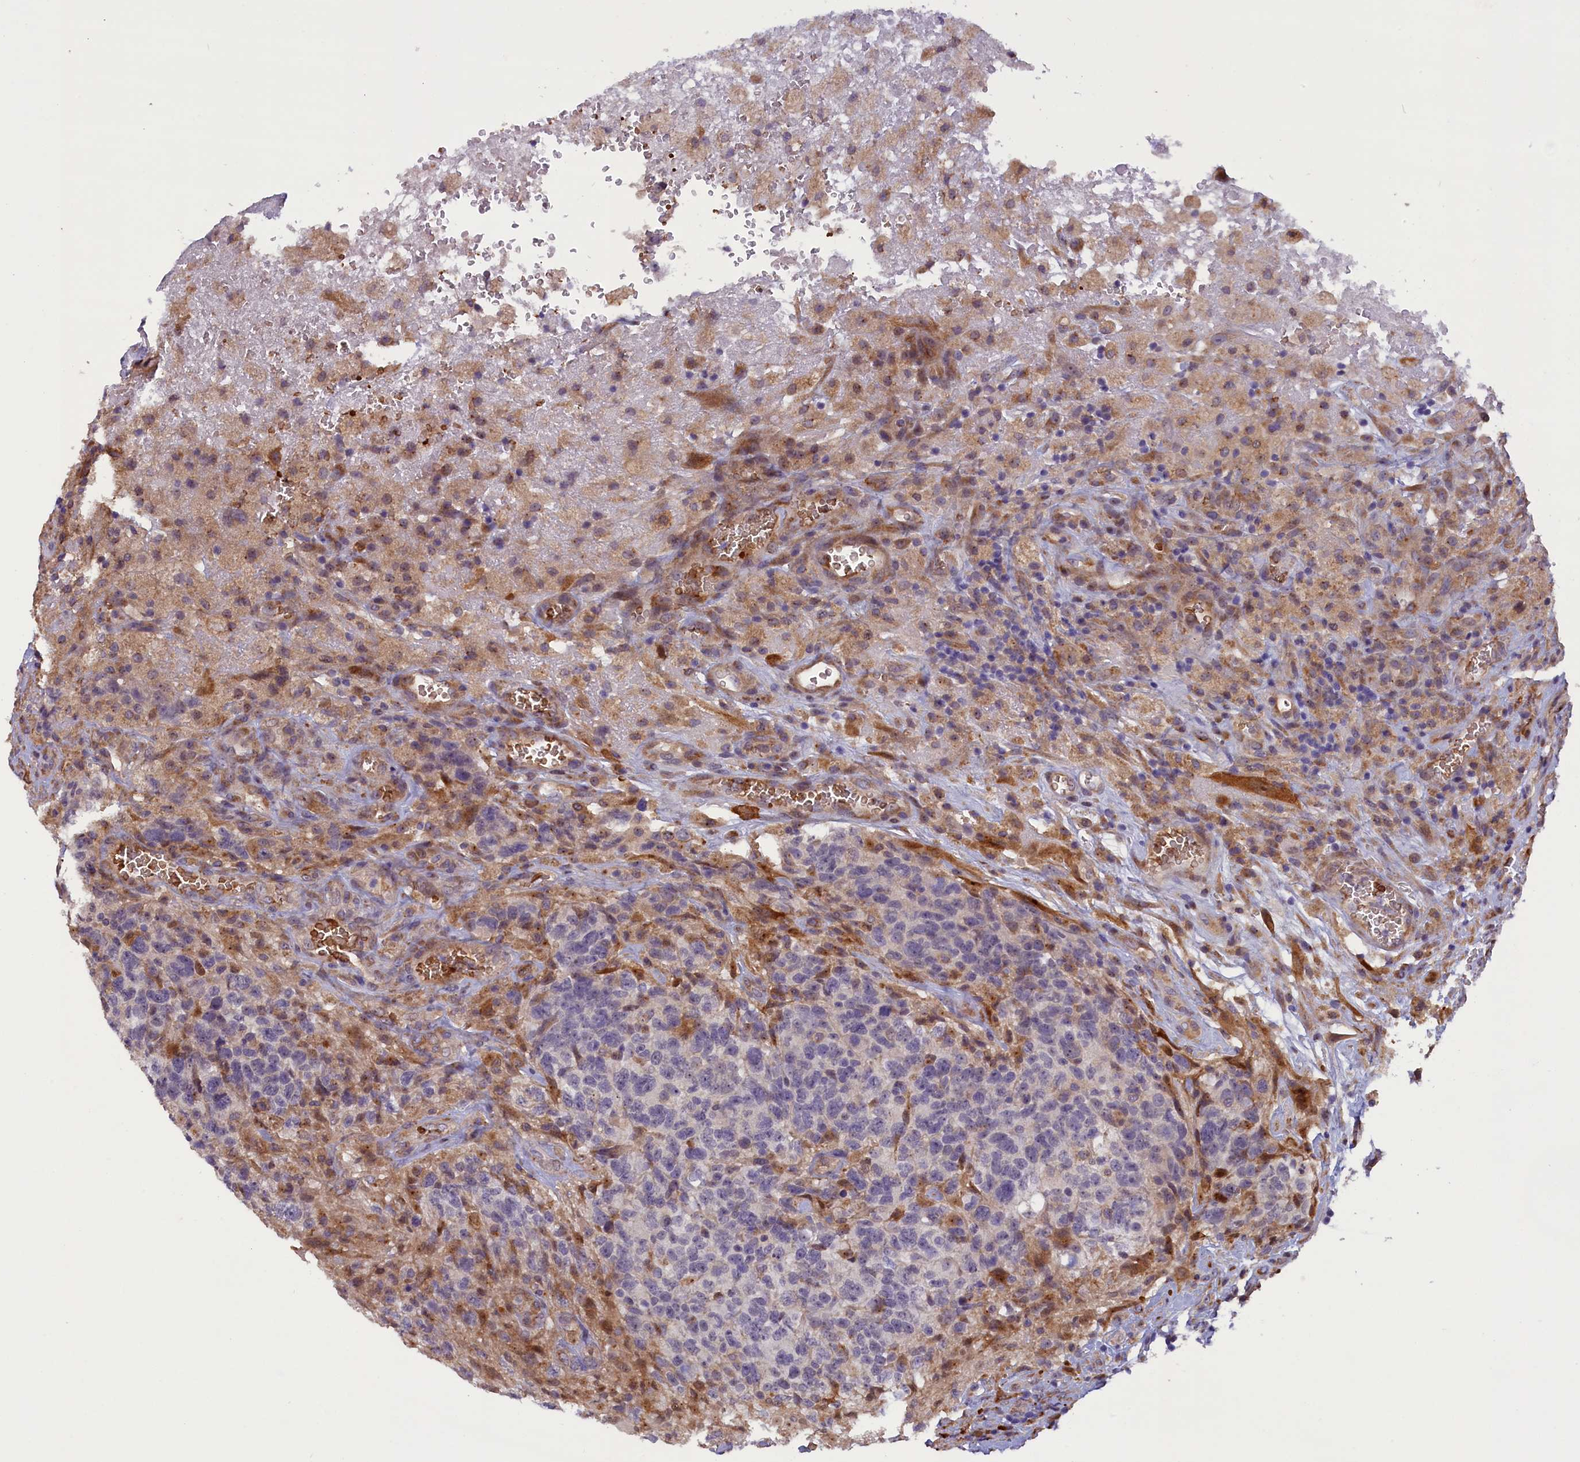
{"staining": {"intensity": "moderate", "quantity": "<25%", "location": "cytoplasmic/membranous"}, "tissue": "glioma", "cell_type": "Tumor cells", "image_type": "cancer", "snomed": [{"axis": "morphology", "description": "Glioma, malignant, High grade"}, {"axis": "topography", "description": "Brain"}], "caption": "Human glioma stained with a brown dye shows moderate cytoplasmic/membranous positive staining in about <25% of tumor cells.", "gene": "CCDC9B", "patient": {"sex": "male", "age": 69}}